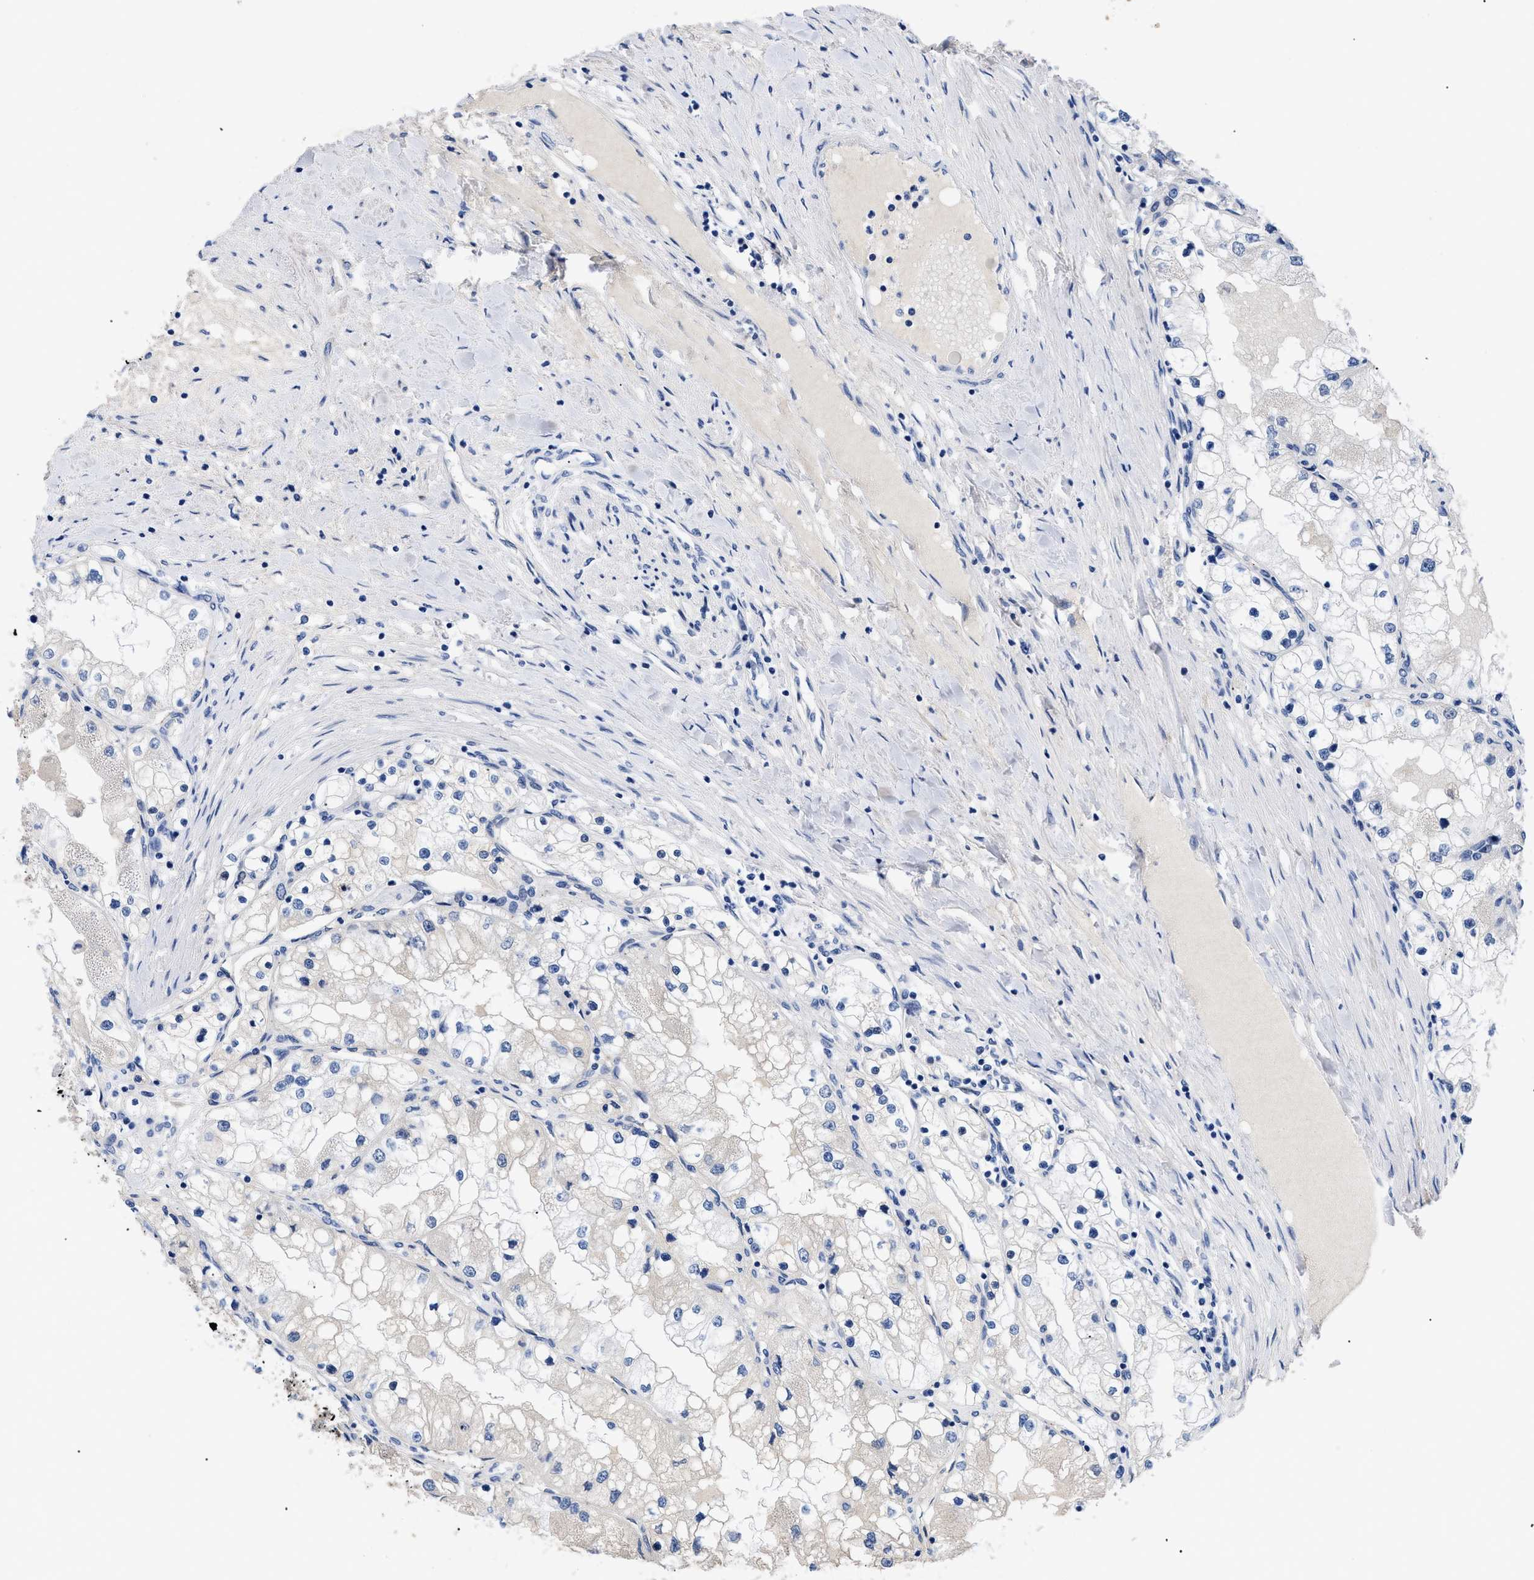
{"staining": {"intensity": "negative", "quantity": "none", "location": "none"}, "tissue": "renal cancer", "cell_type": "Tumor cells", "image_type": "cancer", "snomed": [{"axis": "morphology", "description": "Adenocarcinoma, NOS"}, {"axis": "topography", "description": "Kidney"}], "caption": "Immunohistochemistry (IHC) of human adenocarcinoma (renal) demonstrates no expression in tumor cells.", "gene": "TMEM68", "patient": {"sex": "male", "age": 68}}